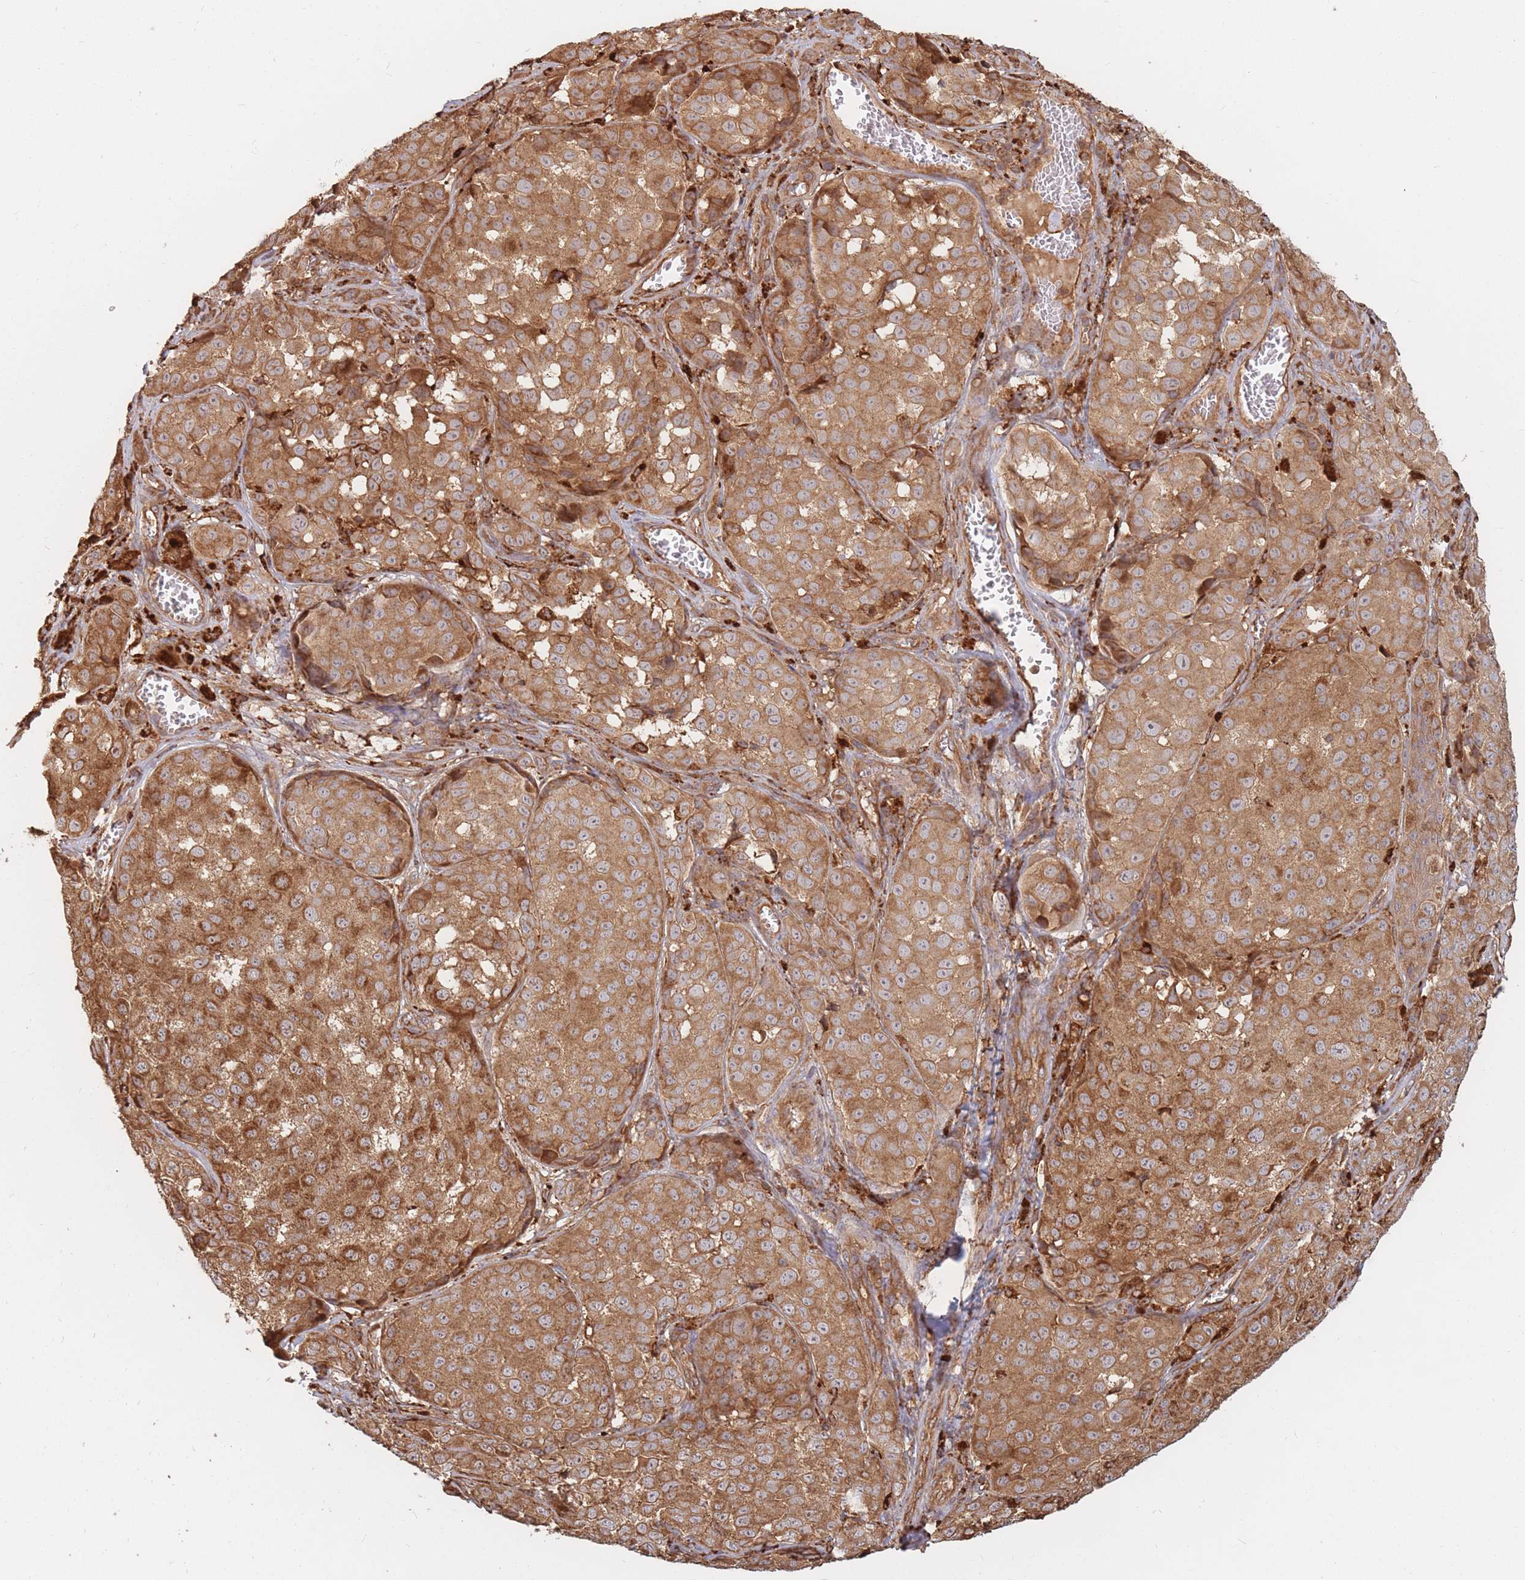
{"staining": {"intensity": "strong", "quantity": ">75%", "location": "cytoplasmic/membranous"}, "tissue": "melanoma", "cell_type": "Tumor cells", "image_type": "cancer", "snomed": [{"axis": "morphology", "description": "Malignant melanoma, NOS"}, {"axis": "topography", "description": "Skin"}], "caption": "Protein staining of melanoma tissue displays strong cytoplasmic/membranous positivity in about >75% of tumor cells.", "gene": "RASSF2", "patient": {"sex": "male", "age": 64}}